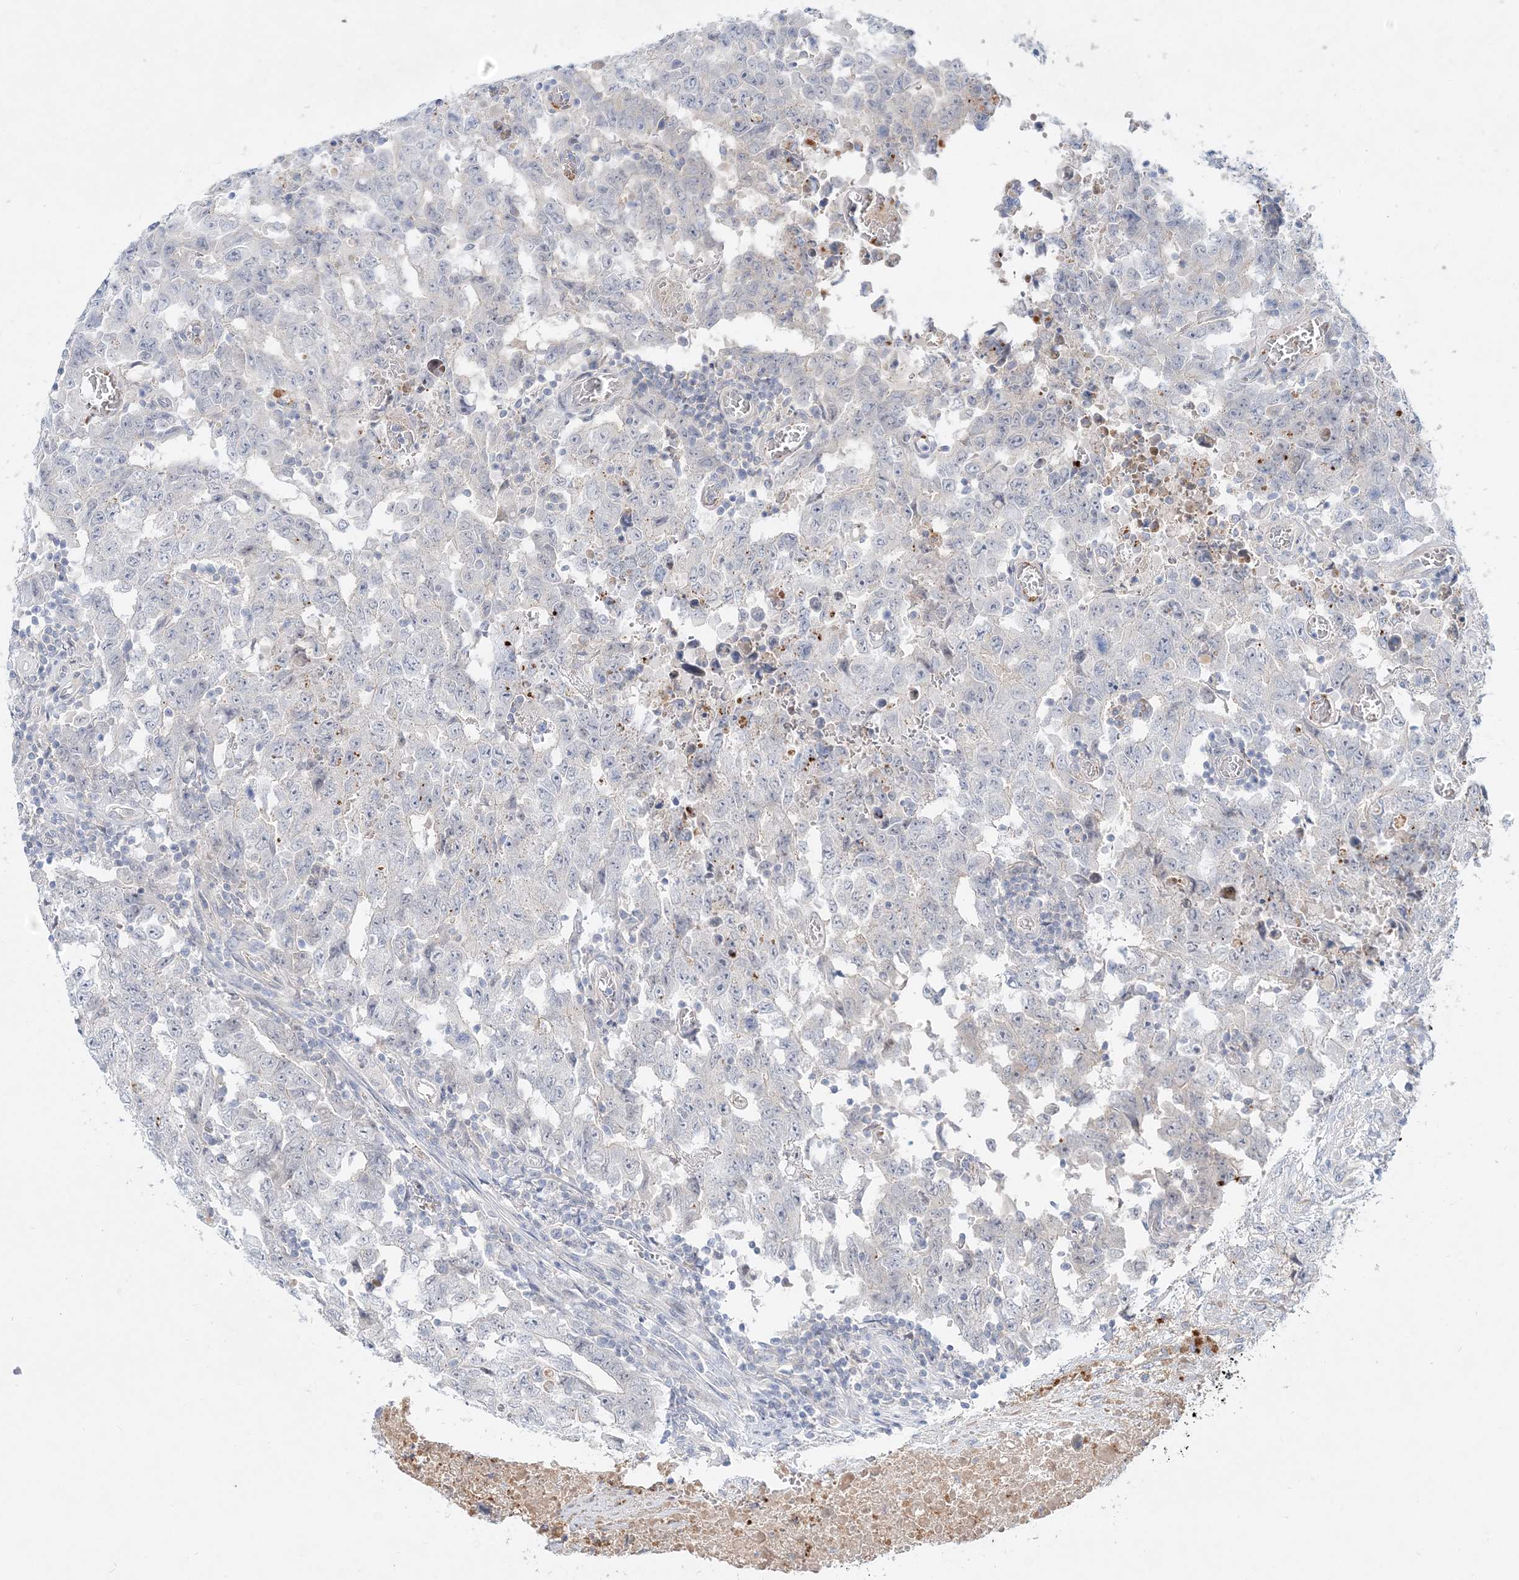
{"staining": {"intensity": "negative", "quantity": "none", "location": "none"}, "tissue": "testis cancer", "cell_type": "Tumor cells", "image_type": "cancer", "snomed": [{"axis": "morphology", "description": "Carcinoma, Embryonal, NOS"}, {"axis": "topography", "description": "Testis"}], "caption": "This histopathology image is of testis cancer (embryonal carcinoma) stained with immunohistochemistry (IHC) to label a protein in brown with the nuclei are counter-stained blue. There is no positivity in tumor cells. Brightfield microscopy of IHC stained with DAB (brown) and hematoxylin (blue), captured at high magnification.", "gene": "DNAH5", "patient": {"sex": "male", "age": 26}}